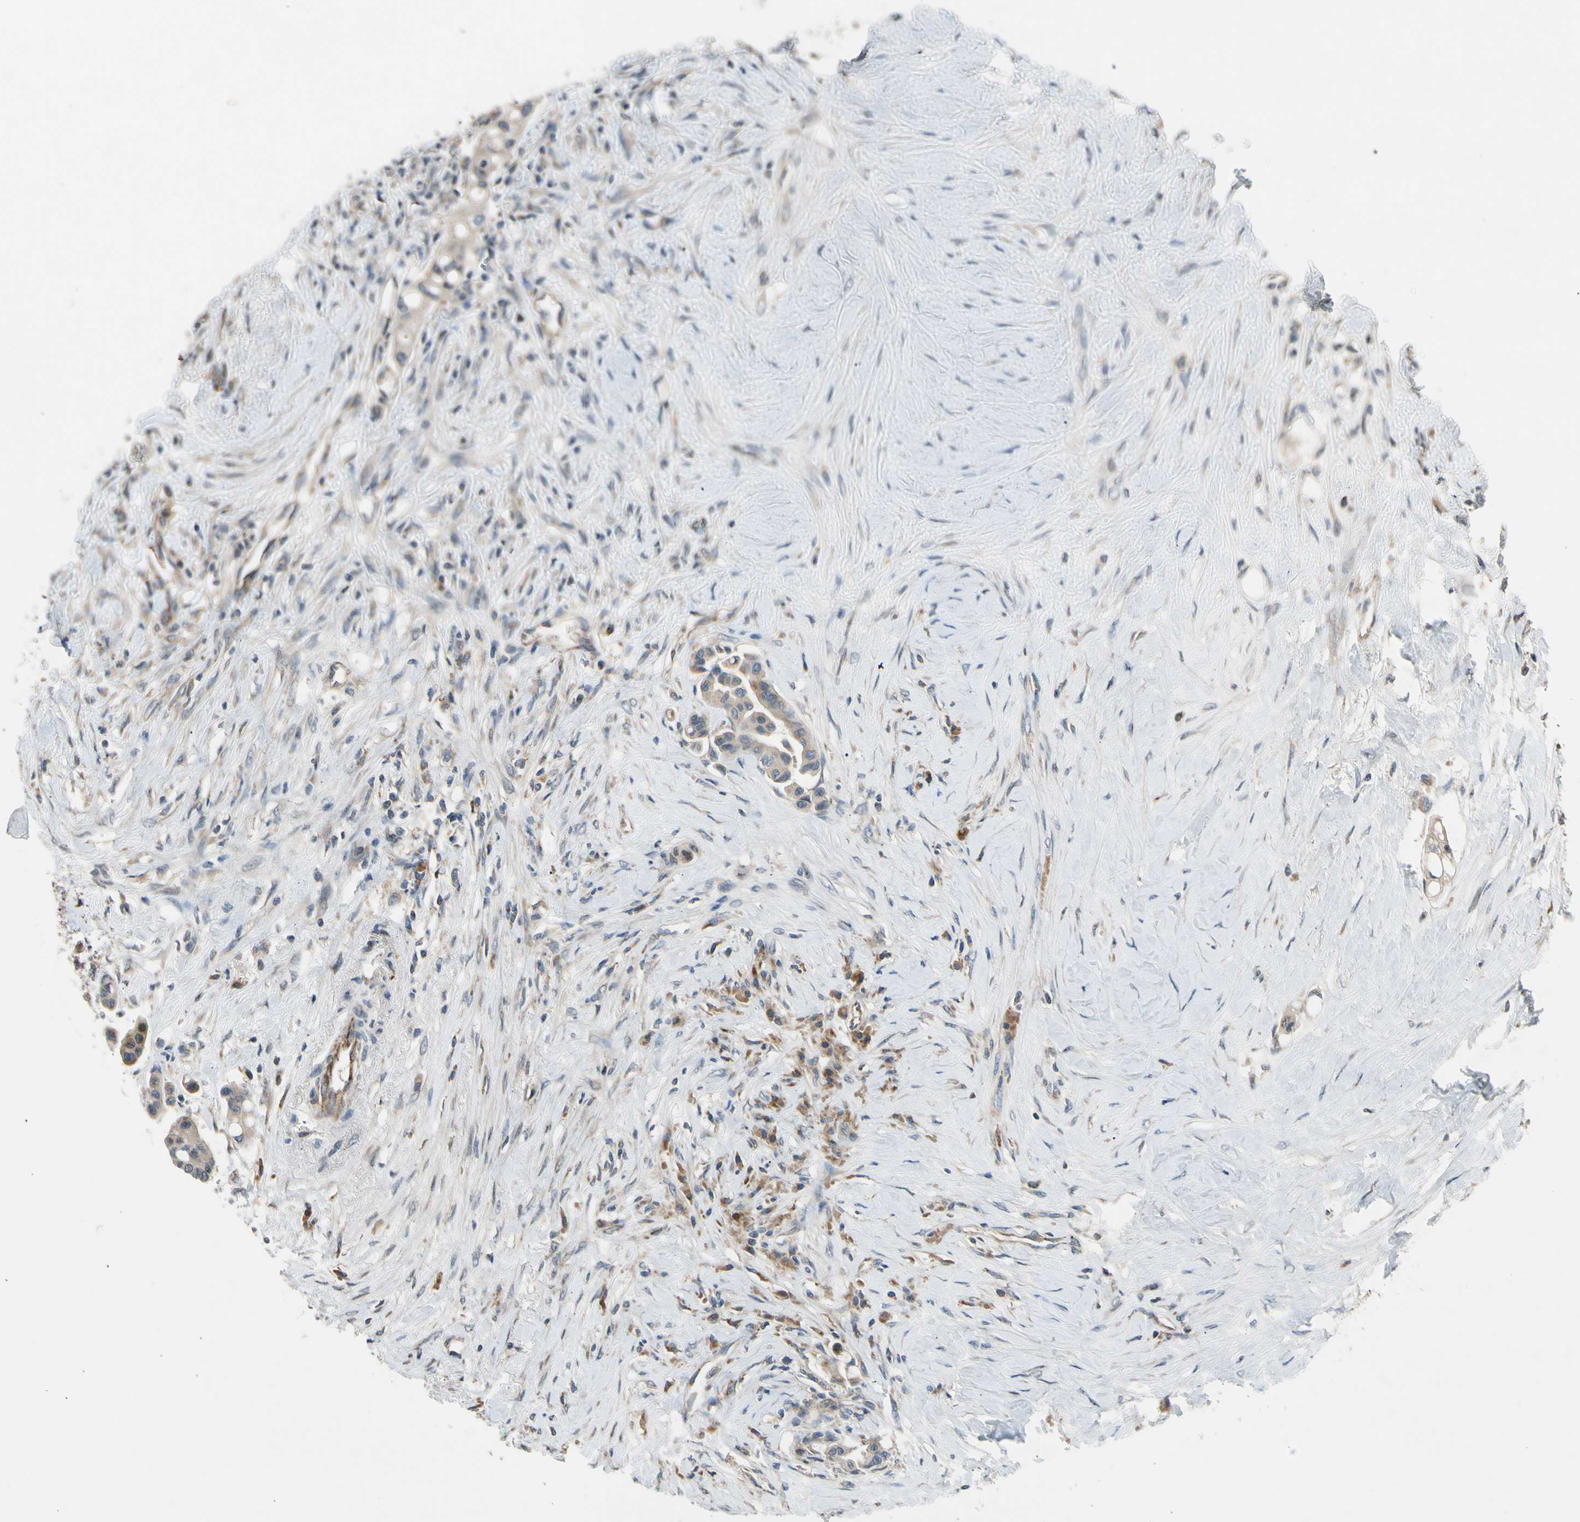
{"staining": {"intensity": "moderate", "quantity": ">75%", "location": "cytoplasmic/membranous"}, "tissue": "colorectal cancer", "cell_type": "Tumor cells", "image_type": "cancer", "snomed": [{"axis": "morphology", "description": "Normal tissue, NOS"}, {"axis": "morphology", "description": "Adenocarcinoma, NOS"}, {"axis": "topography", "description": "Colon"}], "caption": "Immunohistochemical staining of adenocarcinoma (colorectal) demonstrates medium levels of moderate cytoplasmic/membranous protein staining in approximately >75% of tumor cells.", "gene": "NPHP3", "patient": {"sex": "male", "age": 82}}